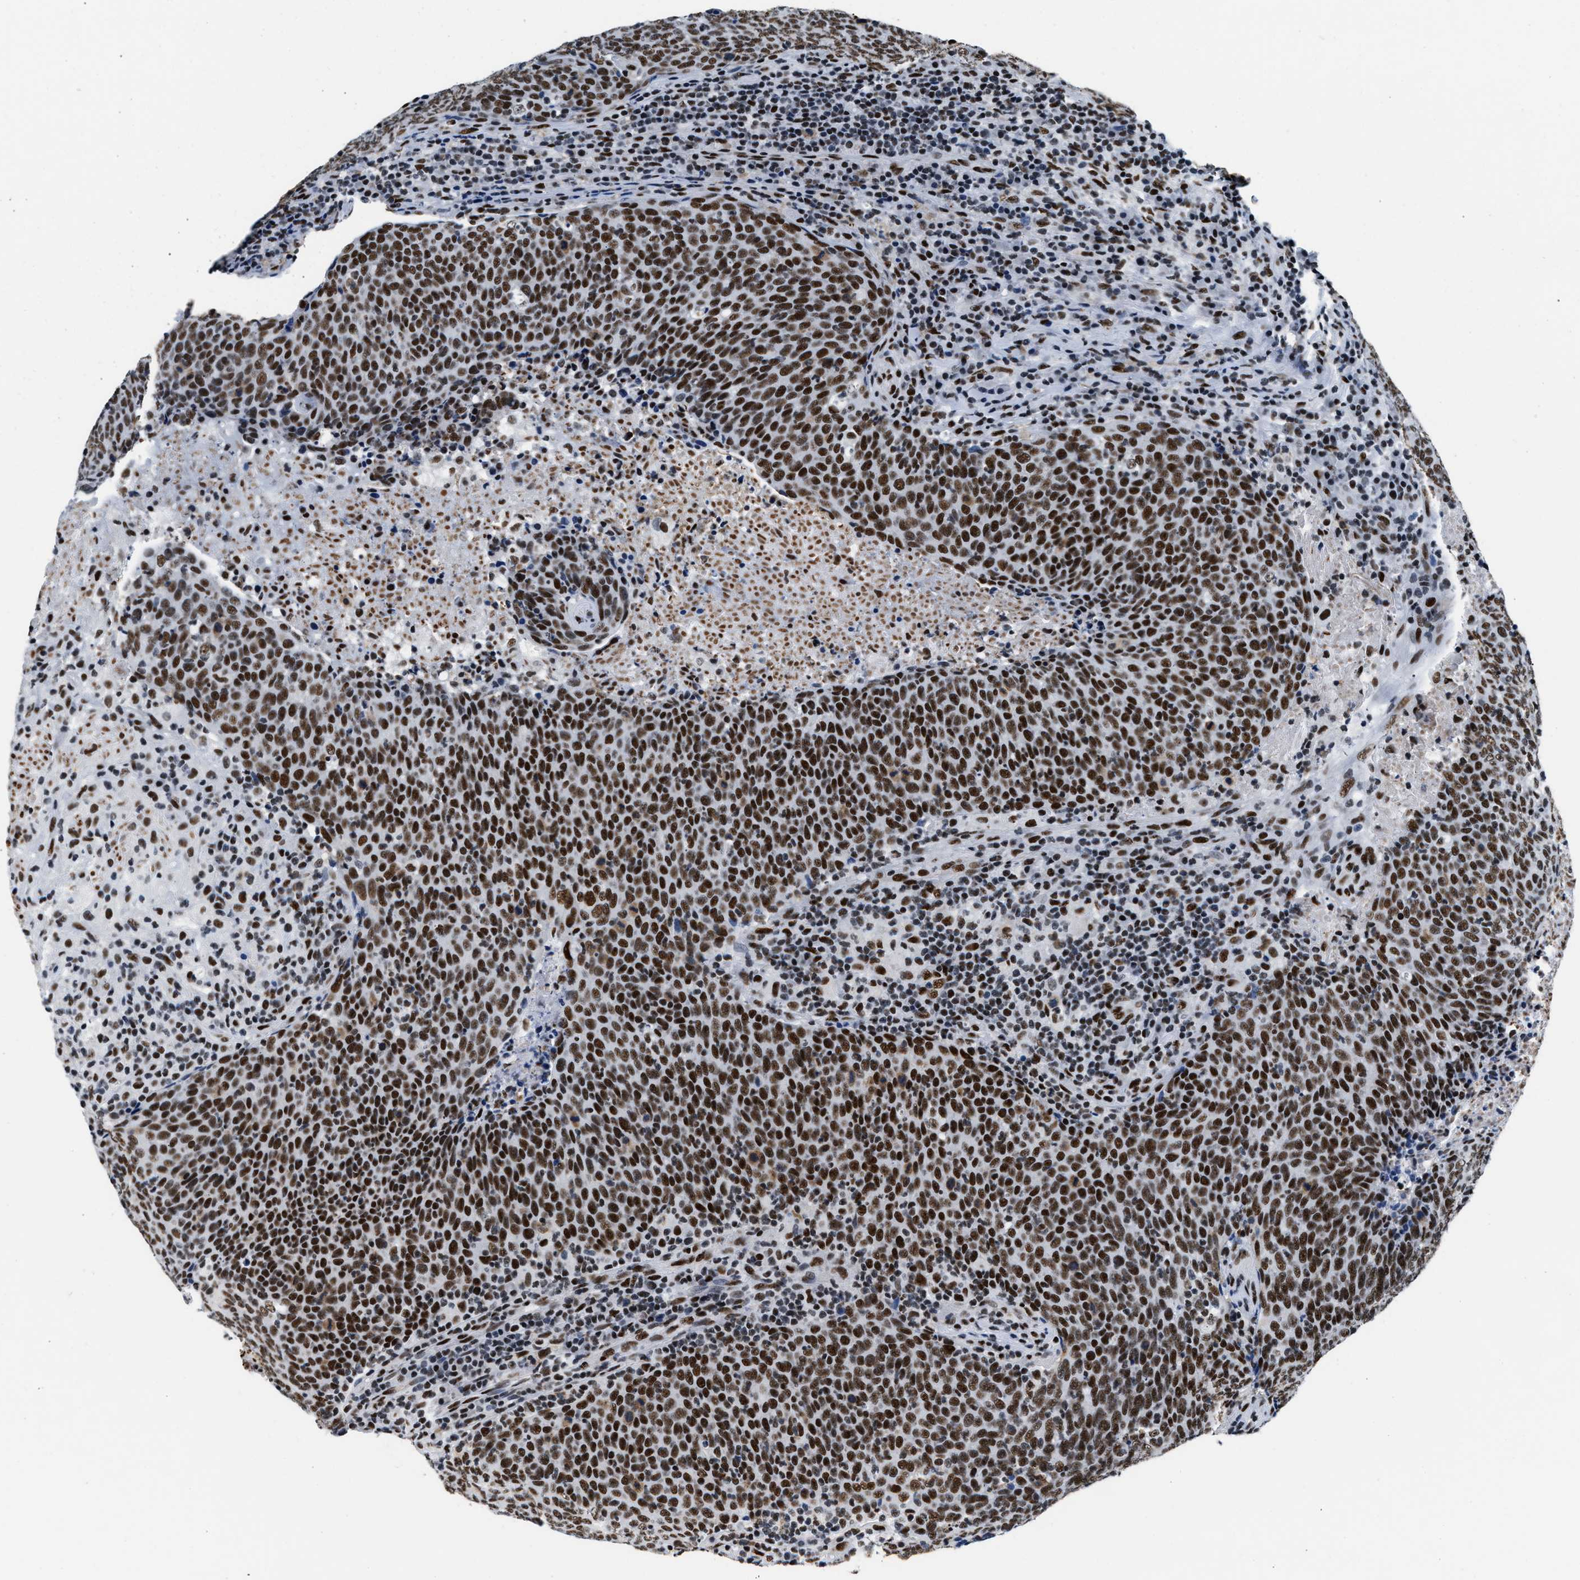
{"staining": {"intensity": "strong", "quantity": ">75%", "location": "nuclear"}, "tissue": "head and neck cancer", "cell_type": "Tumor cells", "image_type": "cancer", "snomed": [{"axis": "morphology", "description": "Squamous cell carcinoma, NOS"}, {"axis": "morphology", "description": "Squamous cell carcinoma, metastatic, NOS"}, {"axis": "topography", "description": "Lymph node"}, {"axis": "topography", "description": "Head-Neck"}], "caption": "Head and neck squamous cell carcinoma tissue reveals strong nuclear staining in approximately >75% of tumor cells, visualized by immunohistochemistry.", "gene": "RAD50", "patient": {"sex": "male", "age": 62}}